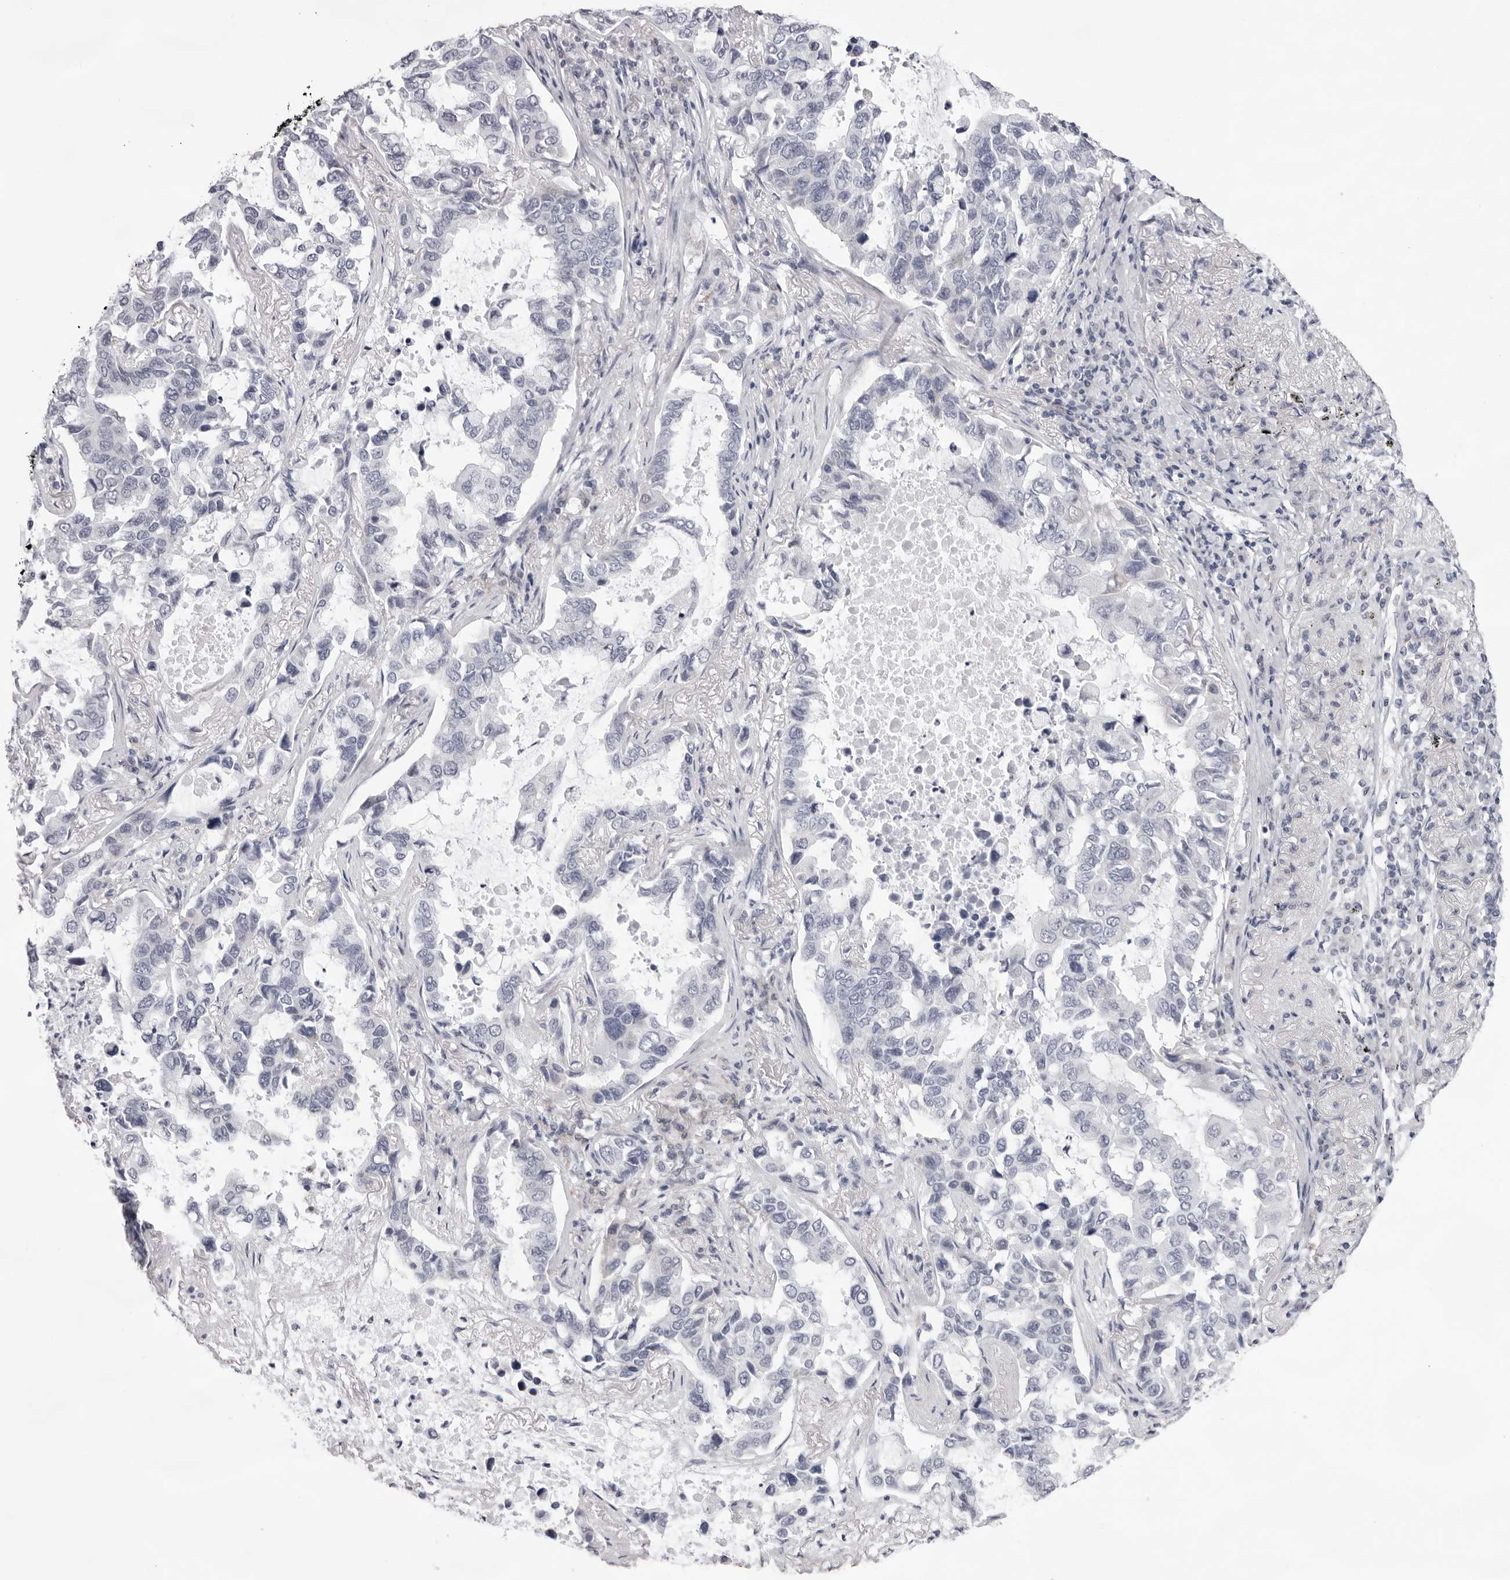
{"staining": {"intensity": "negative", "quantity": "none", "location": "none"}, "tissue": "lung cancer", "cell_type": "Tumor cells", "image_type": "cancer", "snomed": [{"axis": "morphology", "description": "Adenocarcinoma, NOS"}, {"axis": "topography", "description": "Lung"}], "caption": "Immunohistochemical staining of lung cancer (adenocarcinoma) demonstrates no significant positivity in tumor cells. (DAB IHC with hematoxylin counter stain).", "gene": "SMIM2", "patient": {"sex": "male", "age": 64}}